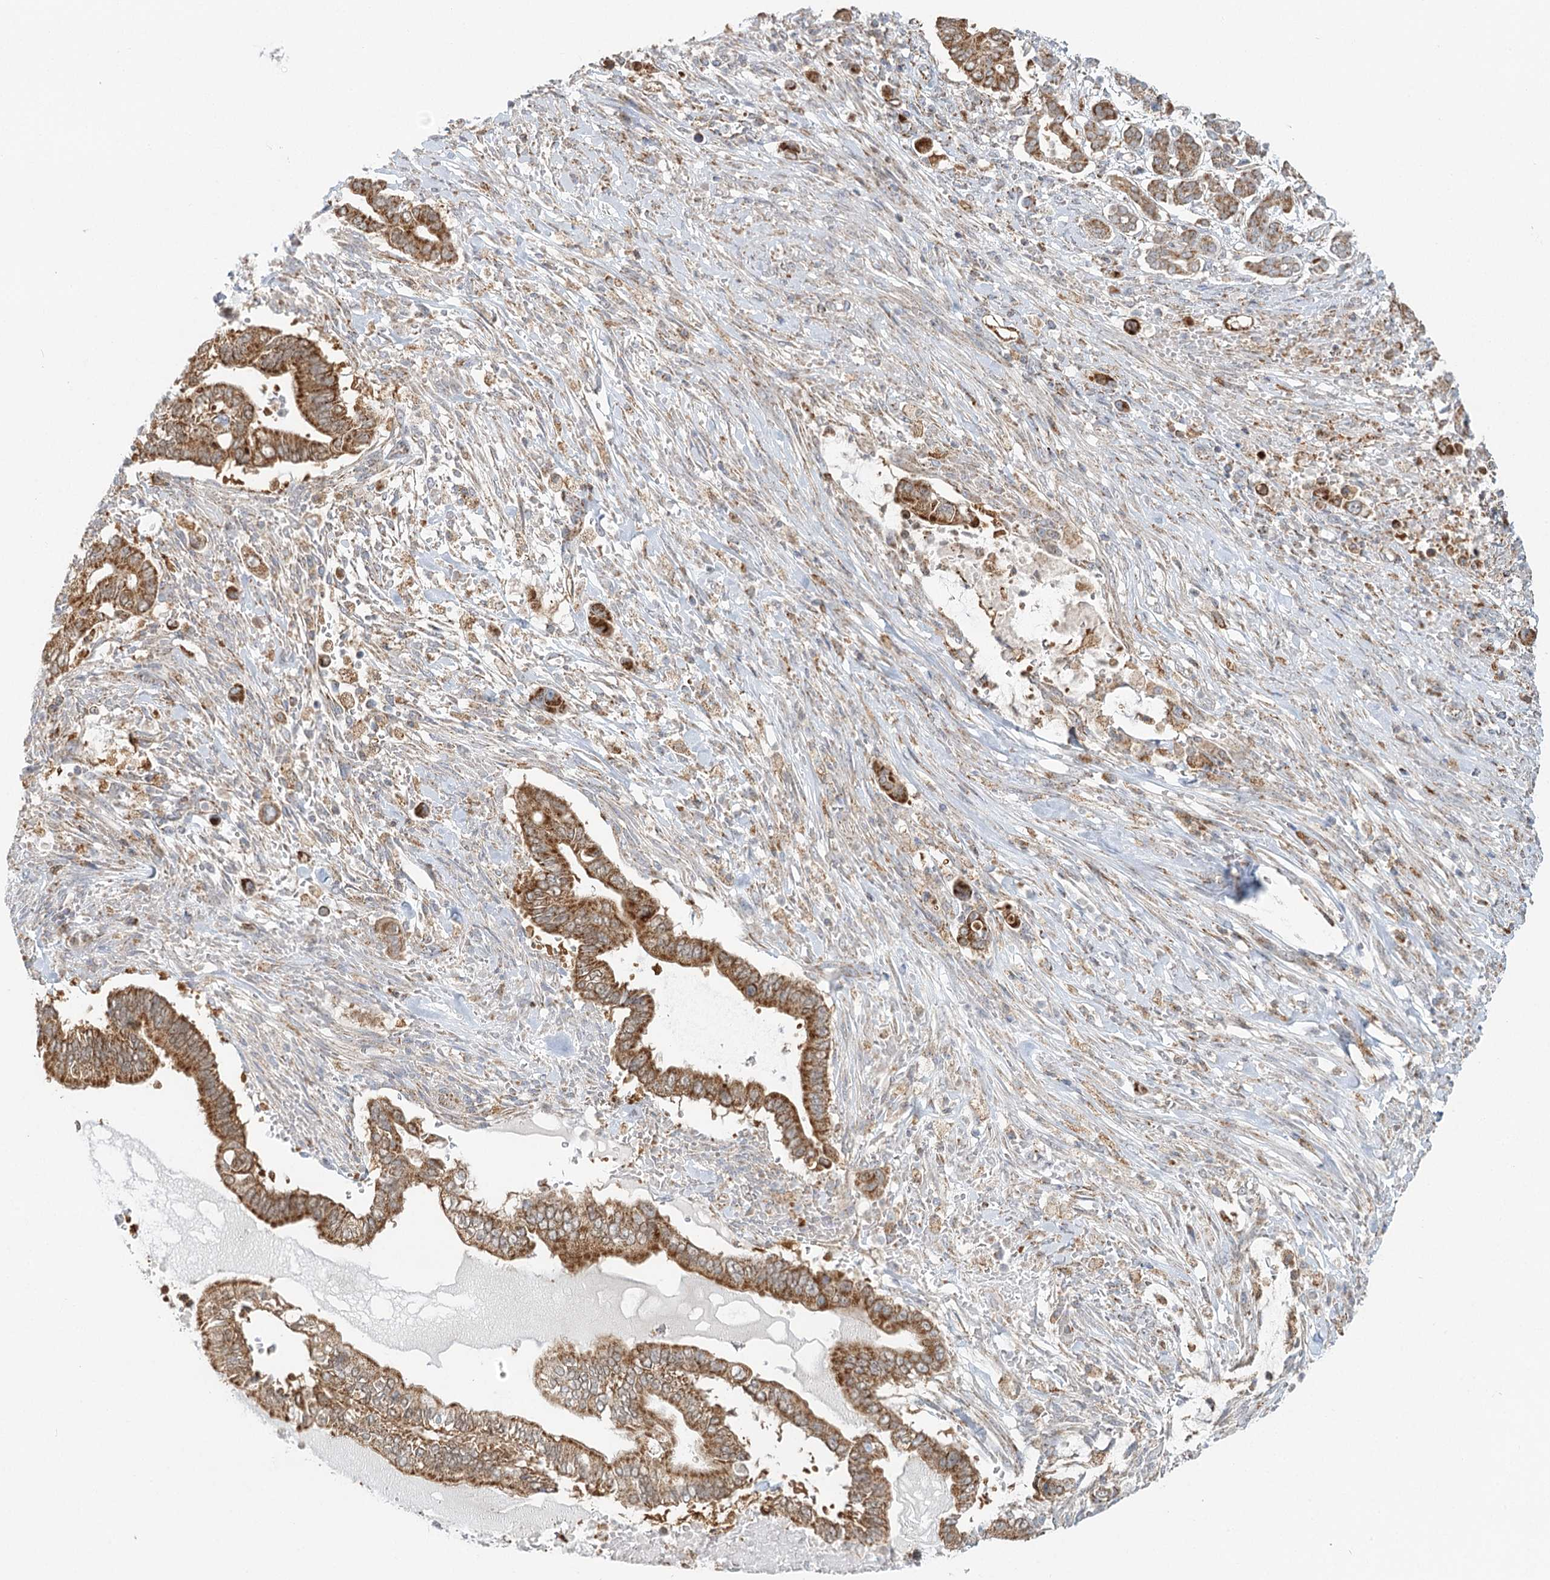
{"staining": {"intensity": "strong", "quantity": ">75%", "location": "cytoplasmic/membranous"}, "tissue": "pancreatic cancer", "cell_type": "Tumor cells", "image_type": "cancer", "snomed": [{"axis": "morphology", "description": "Adenocarcinoma, NOS"}, {"axis": "topography", "description": "Pancreas"}], "caption": "Immunohistochemistry (IHC) micrograph of neoplastic tissue: human adenocarcinoma (pancreatic) stained using IHC reveals high levels of strong protein expression localized specifically in the cytoplasmic/membranous of tumor cells, appearing as a cytoplasmic/membranous brown color.", "gene": "TAS1R1", "patient": {"sex": "male", "age": 68}}